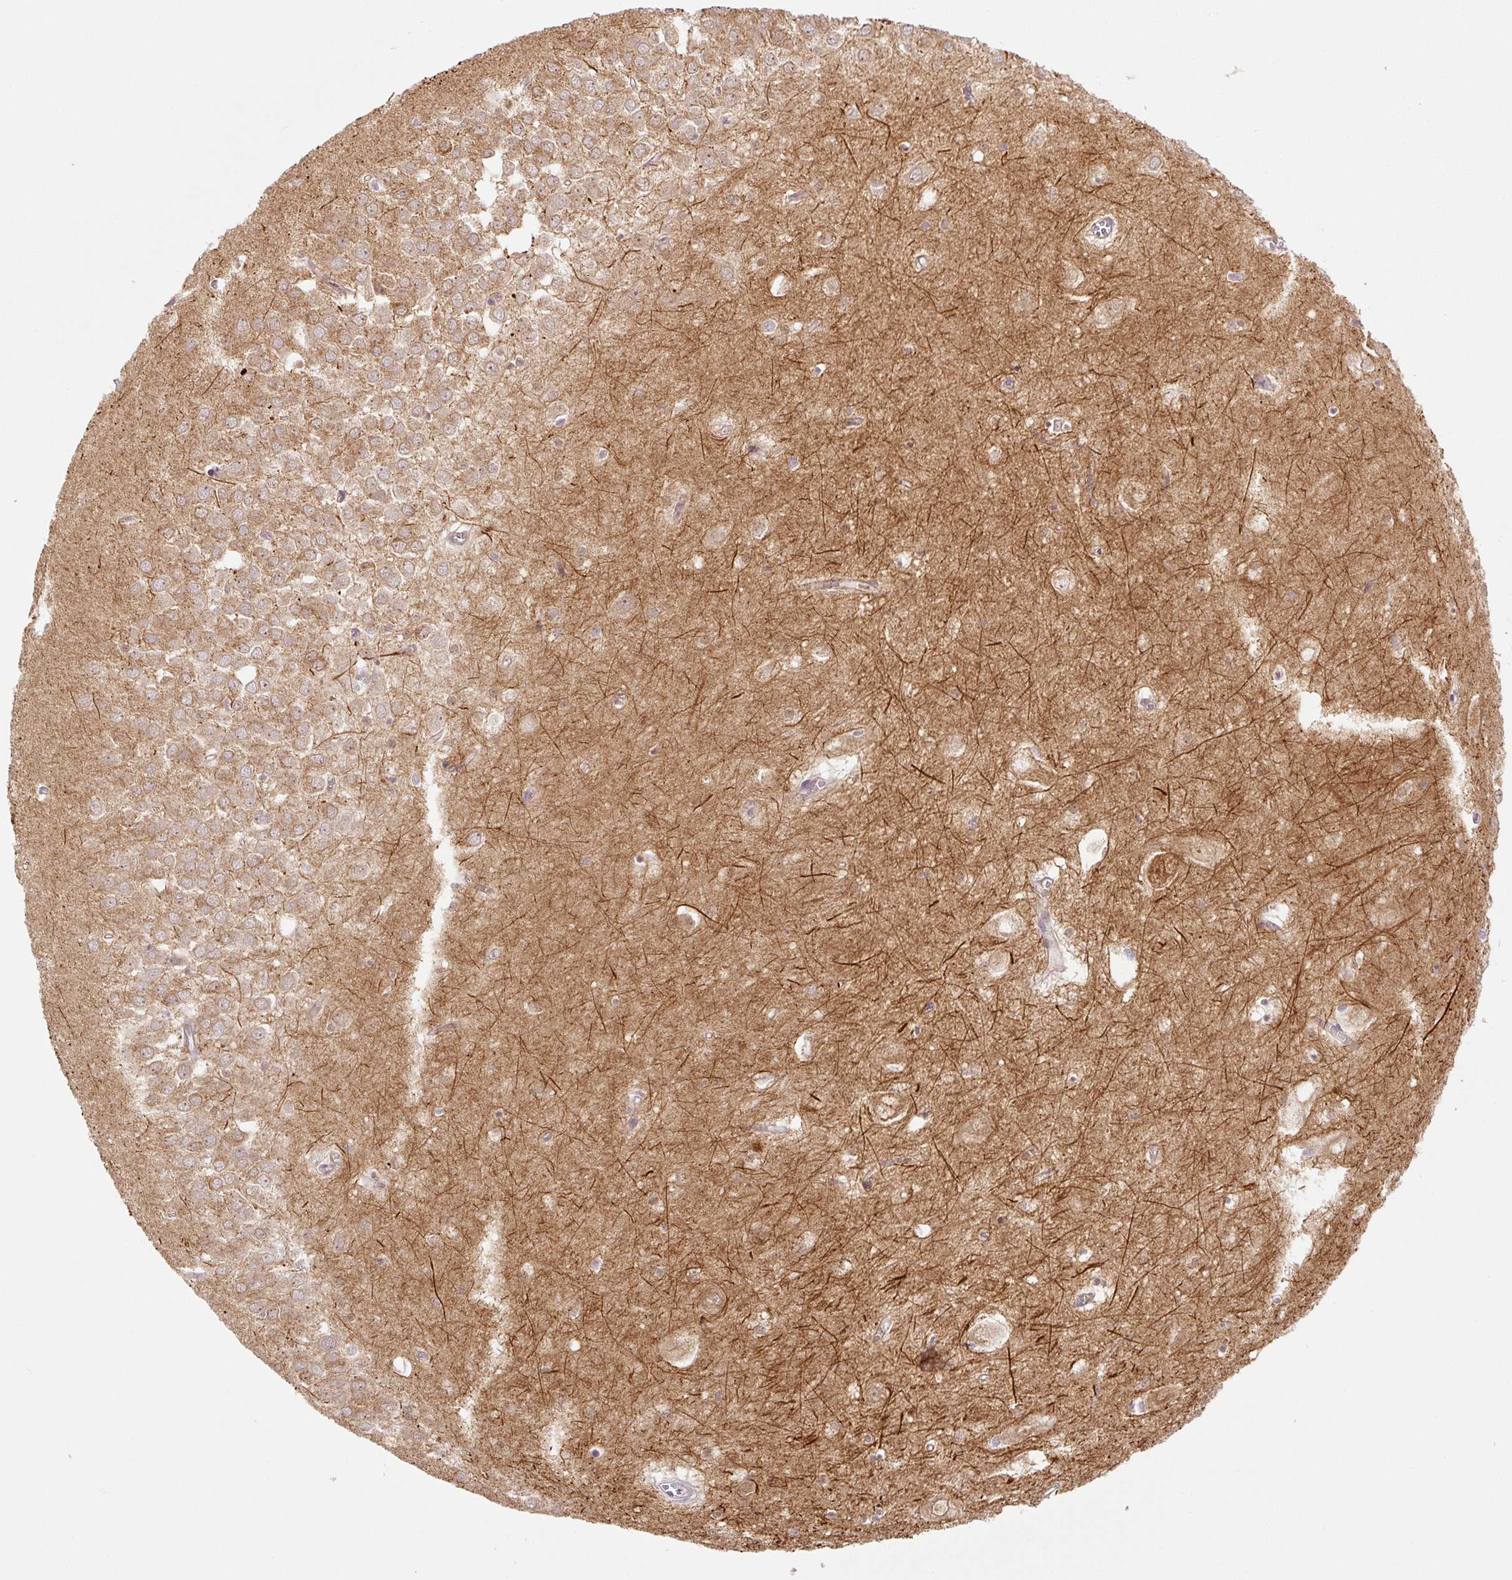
{"staining": {"intensity": "negative", "quantity": "none", "location": "none"}, "tissue": "hippocampus", "cell_type": "Glial cells", "image_type": "normal", "snomed": [{"axis": "morphology", "description": "Normal tissue, NOS"}, {"axis": "topography", "description": "Hippocampus"}], "caption": "Immunohistochemistry (IHC) photomicrograph of normal hippocampus: human hippocampus stained with DAB (3,3'-diaminobenzidine) displays no significant protein staining in glial cells.", "gene": "ZSWIM7", "patient": {"sex": "female", "age": 64}}